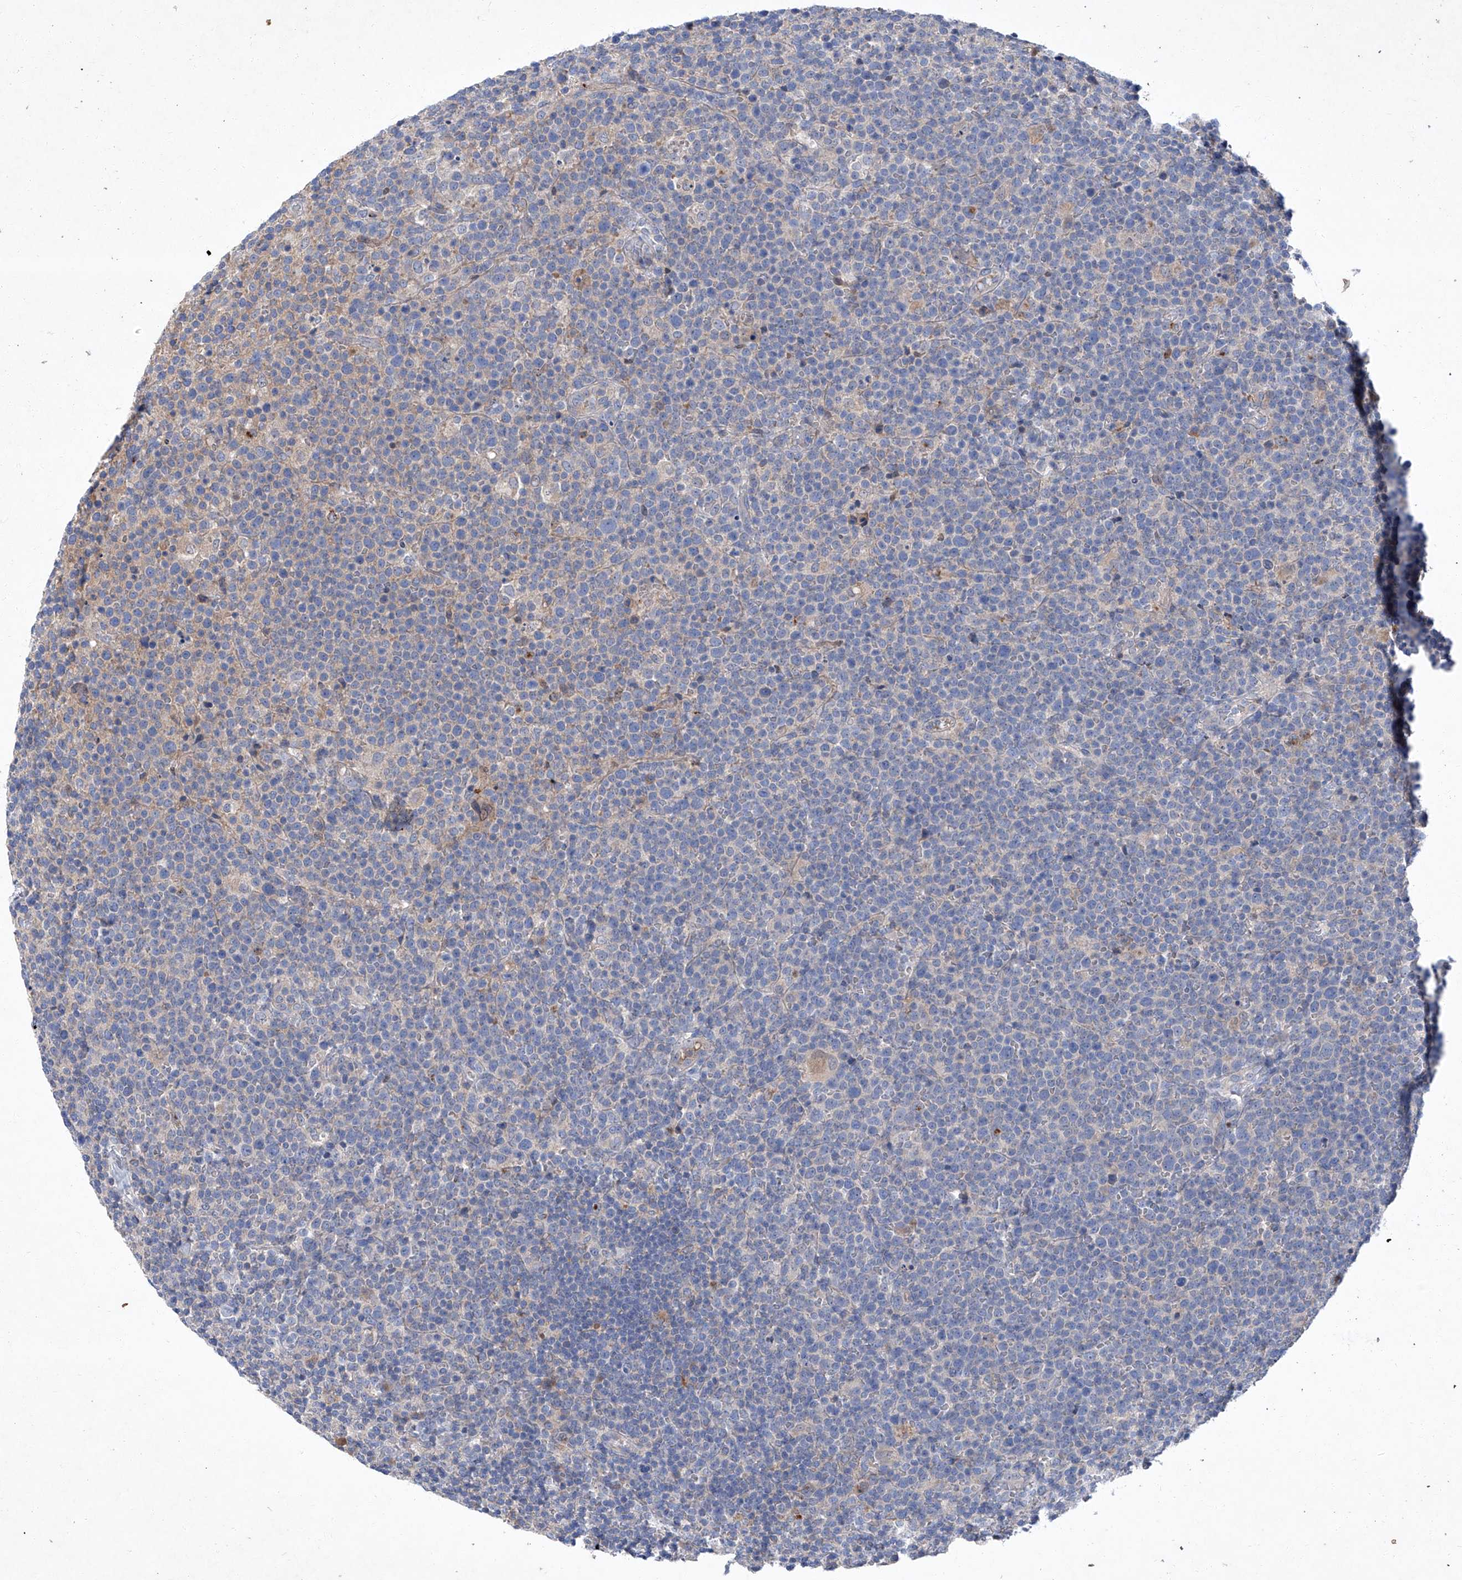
{"staining": {"intensity": "negative", "quantity": "none", "location": "none"}, "tissue": "lymphoma", "cell_type": "Tumor cells", "image_type": "cancer", "snomed": [{"axis": "morphology", "description": "Malignant lymphoma, non-Hodgkin's type, High grade"}, {"axis": "topography", "description": "Lymph node"}], "caption": "IHC image of neoplastic tissue: human malignant lymphoma, non-Hodgkin's type (high-grade) stained with DAB shows no significant protein staining in tumor cells.", "gene": "SBK2", "patient": {"sex": "male", "age": 61}}